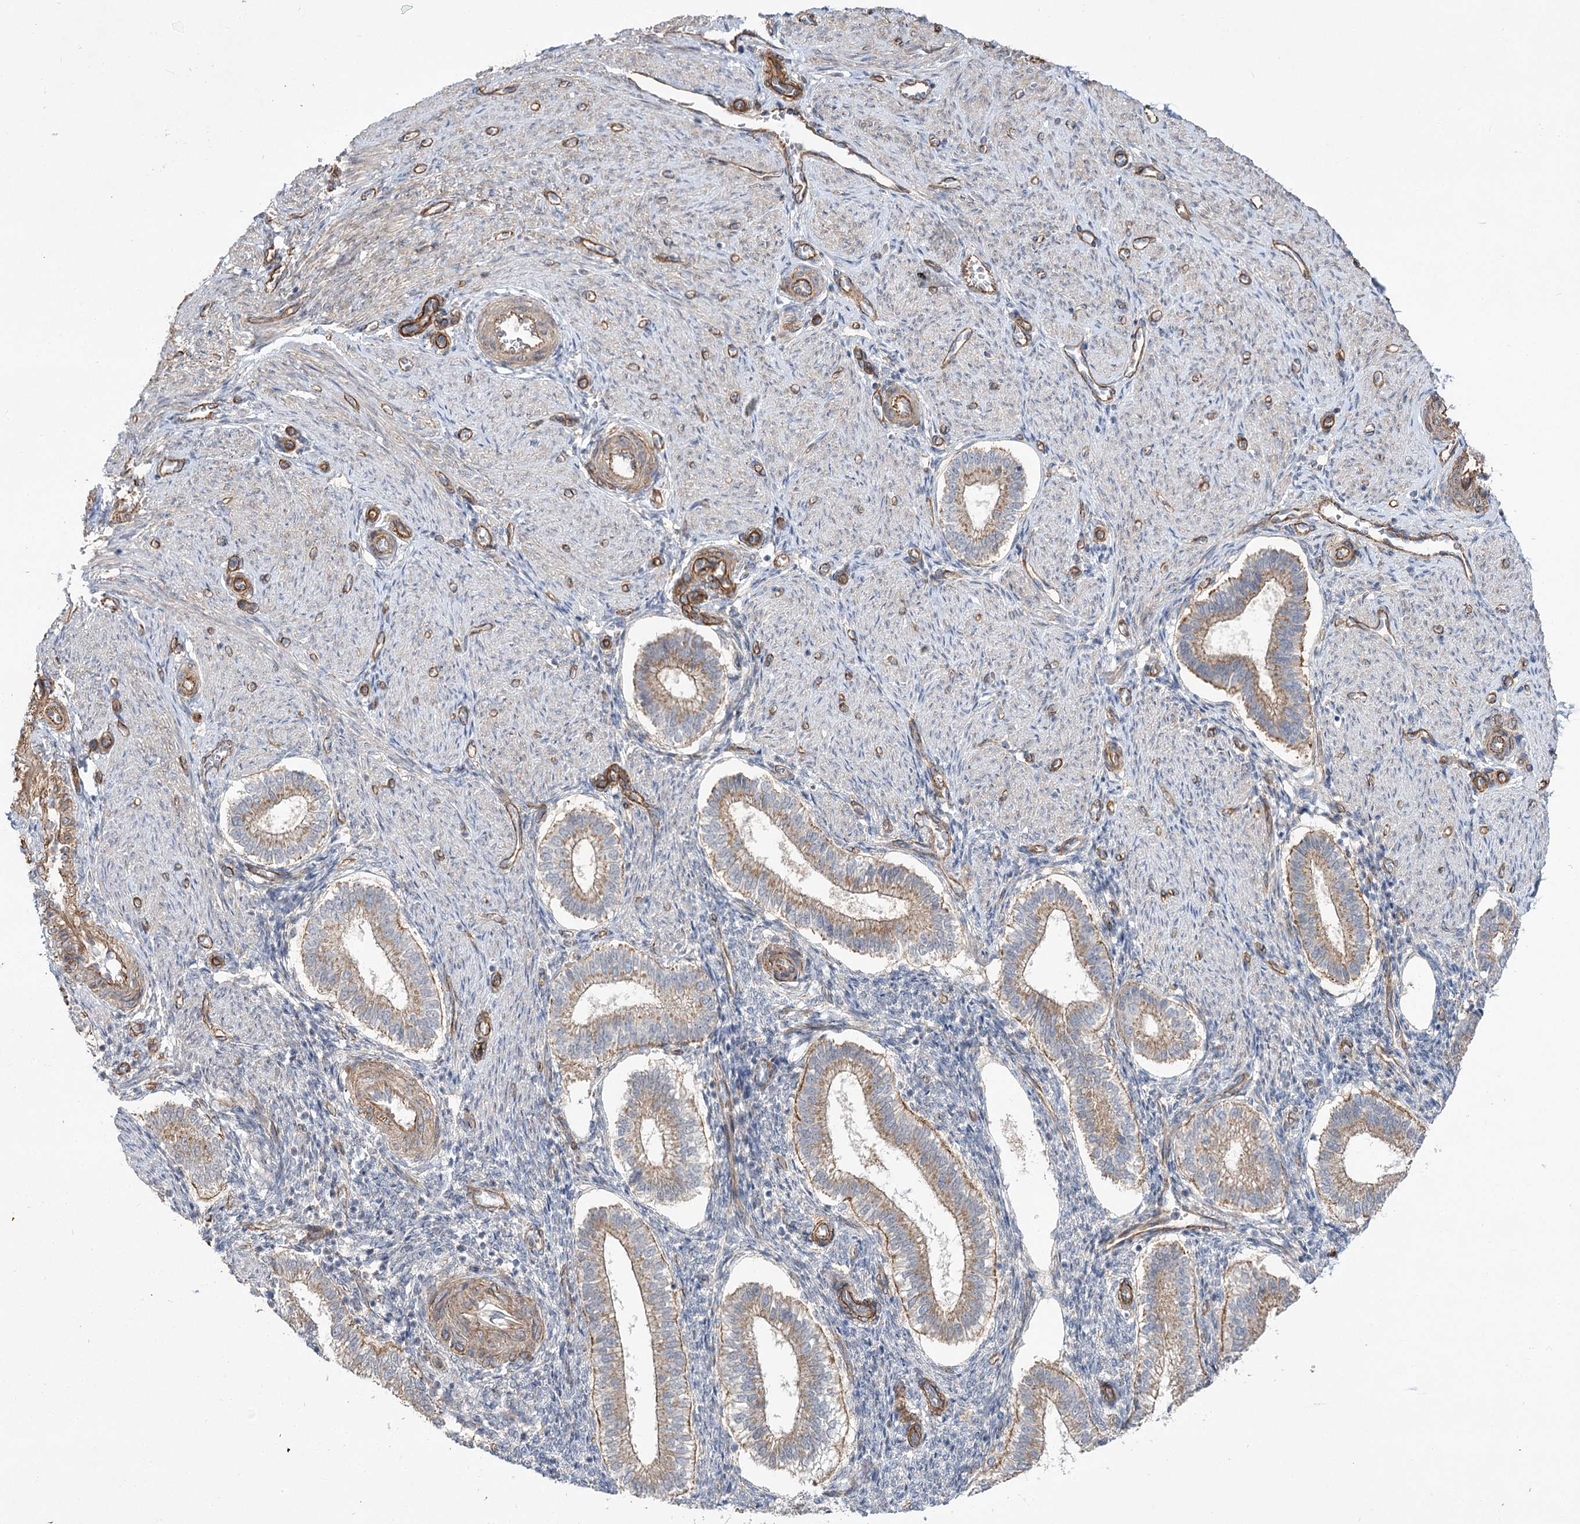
{"staining": {"intensity": "weak", "quantity": "<25%", "location": "cytoplasmic/membranous"}, "tissue": "endometrium", "cell_type": "Cells in endometrial stroma", "image_type": "normal", "snomed": [{"axis": "morphology", "description": "Normal tissue, NOS"}, {"axis": "topography", "description": "Endometrium"}], "caption": "The immunohistochemistry (IHC) photomicrograph has no significant staining in cells in endometrial stroma of endometrium.", "gene": "SH3BP5L", "patient": {"sex": "female", "age": 25}}